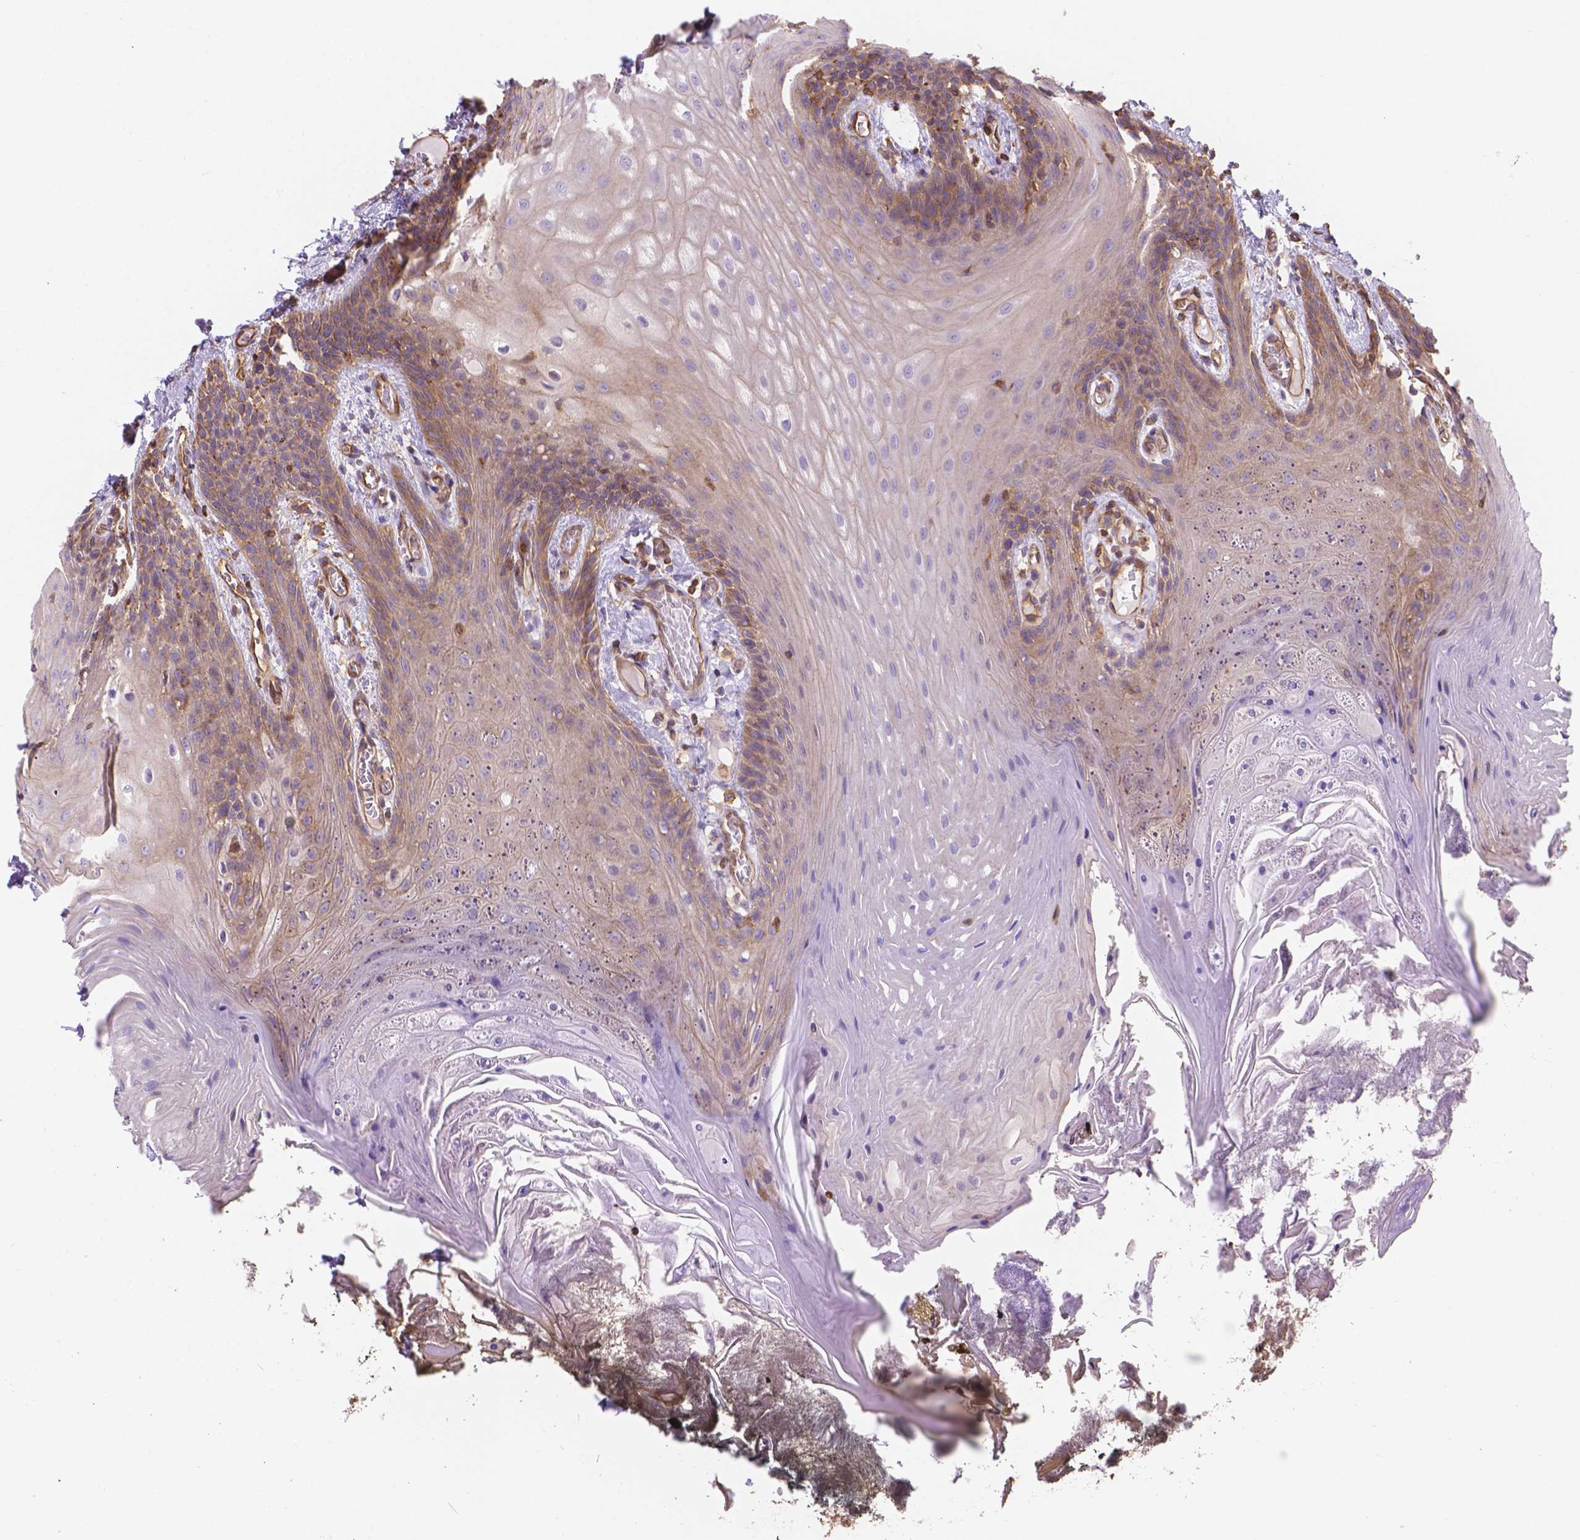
{"staining": {"intensity": "moderate", "quantity": "25%-75%", "location": "cytoplasmic/membranous"}, "tissue": "oral mucosa", "cell_type": "Squamous epithelial cells", "image_type": "normal", "snomed": [{"axis": "morphology", "description": "Normal tissue, NOS"}, {"axis": "topography", "description": "Oral tissue"}], "caption": "High-magnification brightfield microscopy of normal oral mucosa stained with DAB (brown) and counterstained with hematoxylin (blue). squamous epithelial cells exhibit moderate cytoplasmic/membranous expression is seen in approximately25%-75% of cells. (DAB (3,3'-diaminobenzidine) IHC with brightfield microscopy, high magnification).", "gene": "DMWD", "patient": {"sex": "male", "age": 9}}